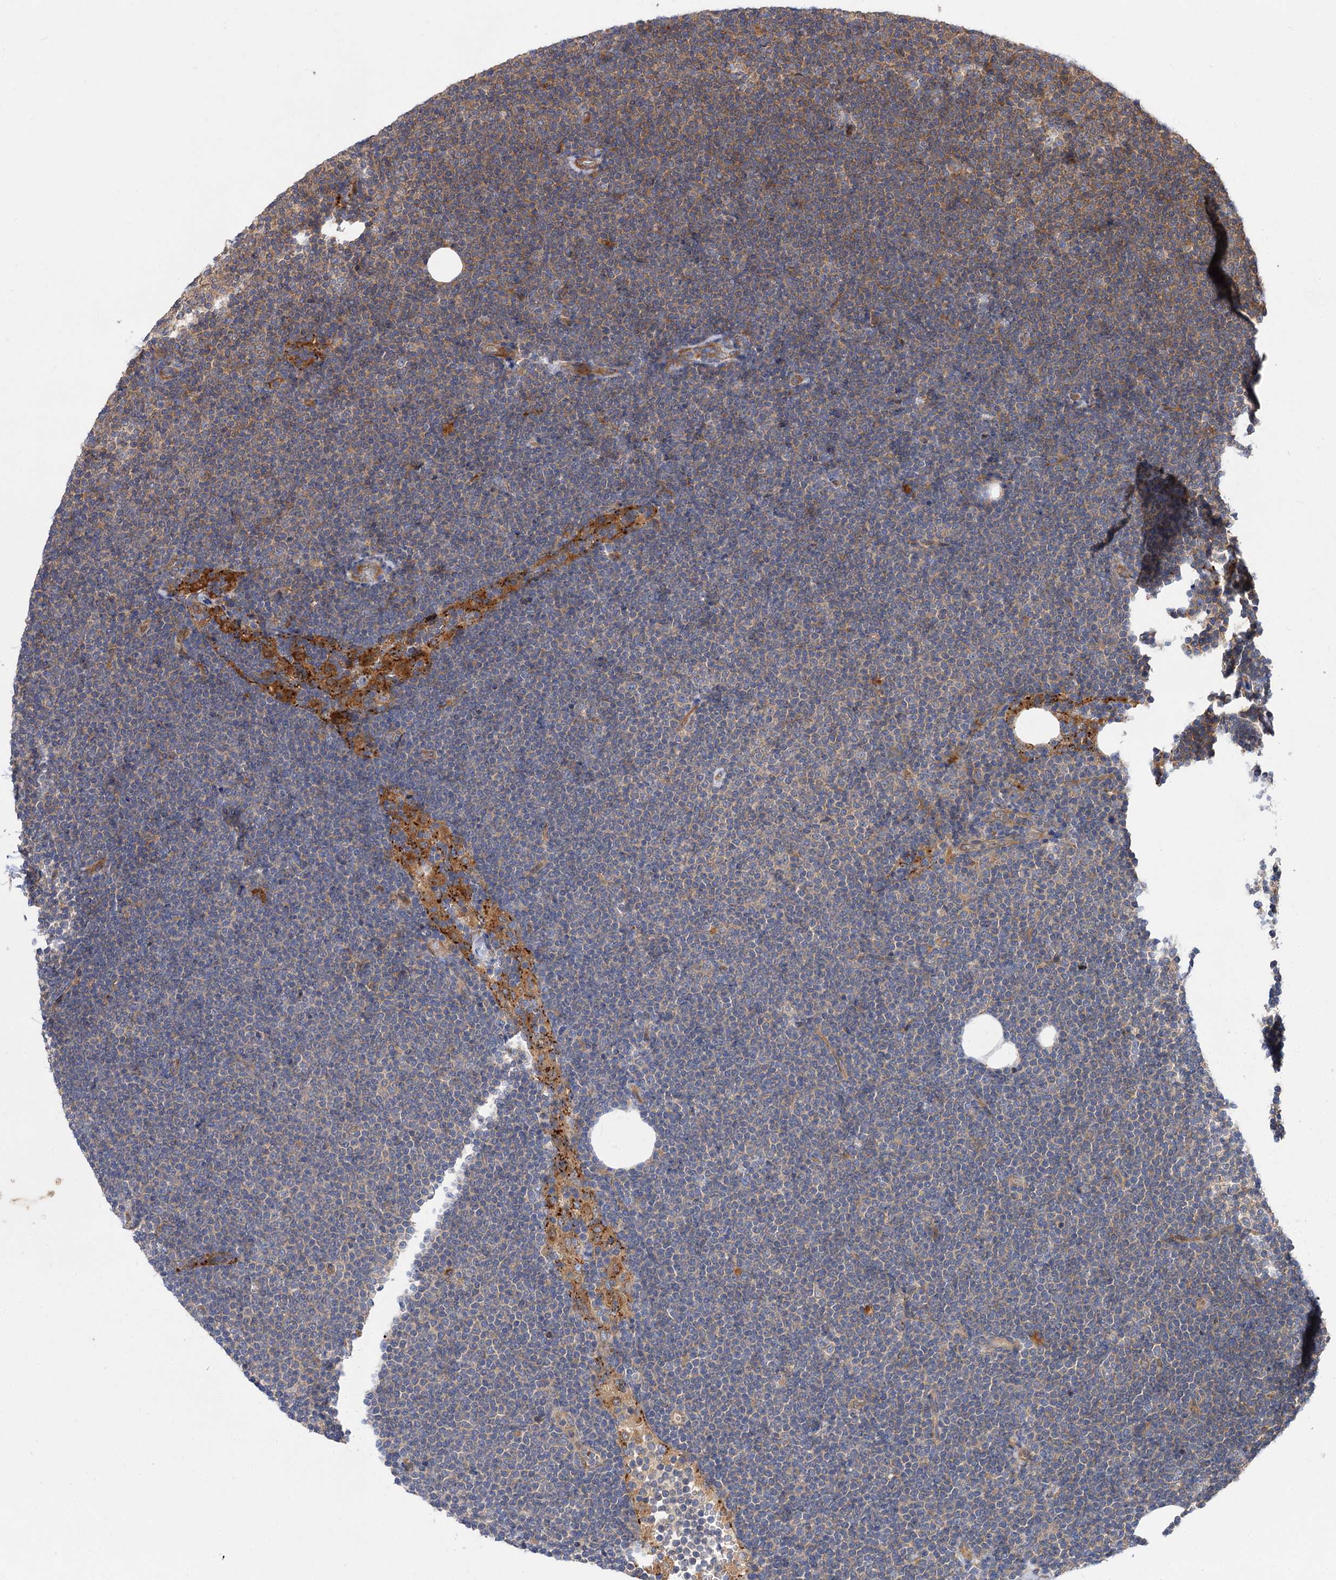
{"staining": {"intensity": "weak", "quantity": "25%-75%", "location": "cytoplasmic/membranous"}, "tissue": "lymphoma", "cell_type": "Tumor cells", "image_type": "cancer", "snomed": [{"axis": "morphology", "description": "Malignant lymphoma, non-Hodgkin's type, Low grade"}, {"axis": "topography", "description": "Lymph node"}], "caption": "DAB (3,3'-diaminobenzidine) immunohistochemical staining of lymphoma exhibits weak cytoplasmic/membranous protein positivity in about 25%-75% of tumor cells. (IHC, brightfield microscopy, high magnification).", "gene": "PATL1", "patient": {"sex": "female", "age": 53}}